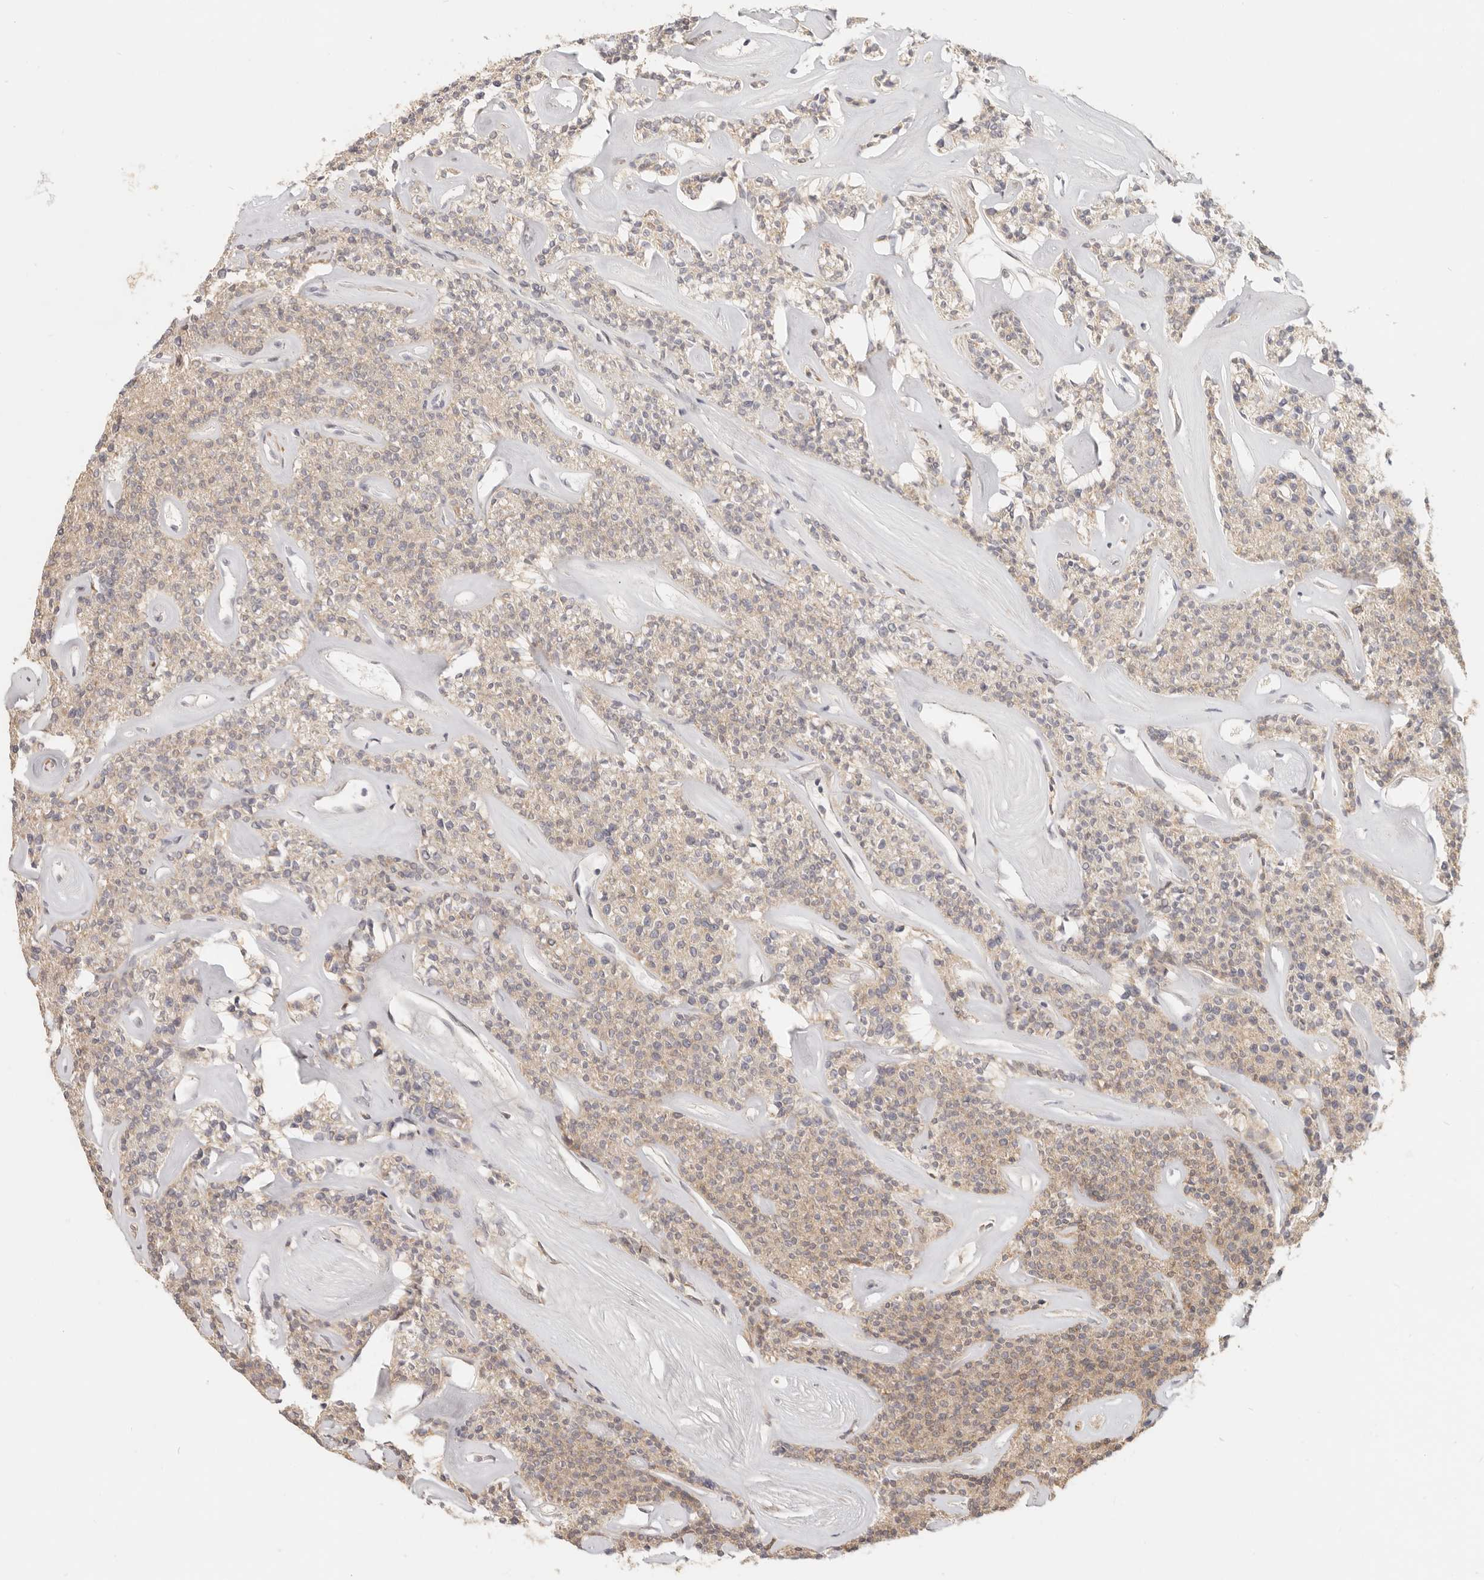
{"staining": {"intensity": "moderate", "quantity": "25%-75%", "location": "cytoplasmic/membranous"}, "tissue": "parathyroid gland", "cell_type": "Glandular cells", "image_type": "normal", "snomed": [{"axis": "morphology", "description": "Normal tissue, NOS"}, {"axis": "topography", "description": "Parathyroid gland"}], "caption": "IHC (DAB) staining of unremarkable parathyroid gland demonstrates moderate cytoplasmic/membranous protein expression in about 25%-75% of glandular cells. (IHC, brightfield microscopy, high magnification).", "gene": "PABPC4", "patient": {"sex": "male", "age": 46}}